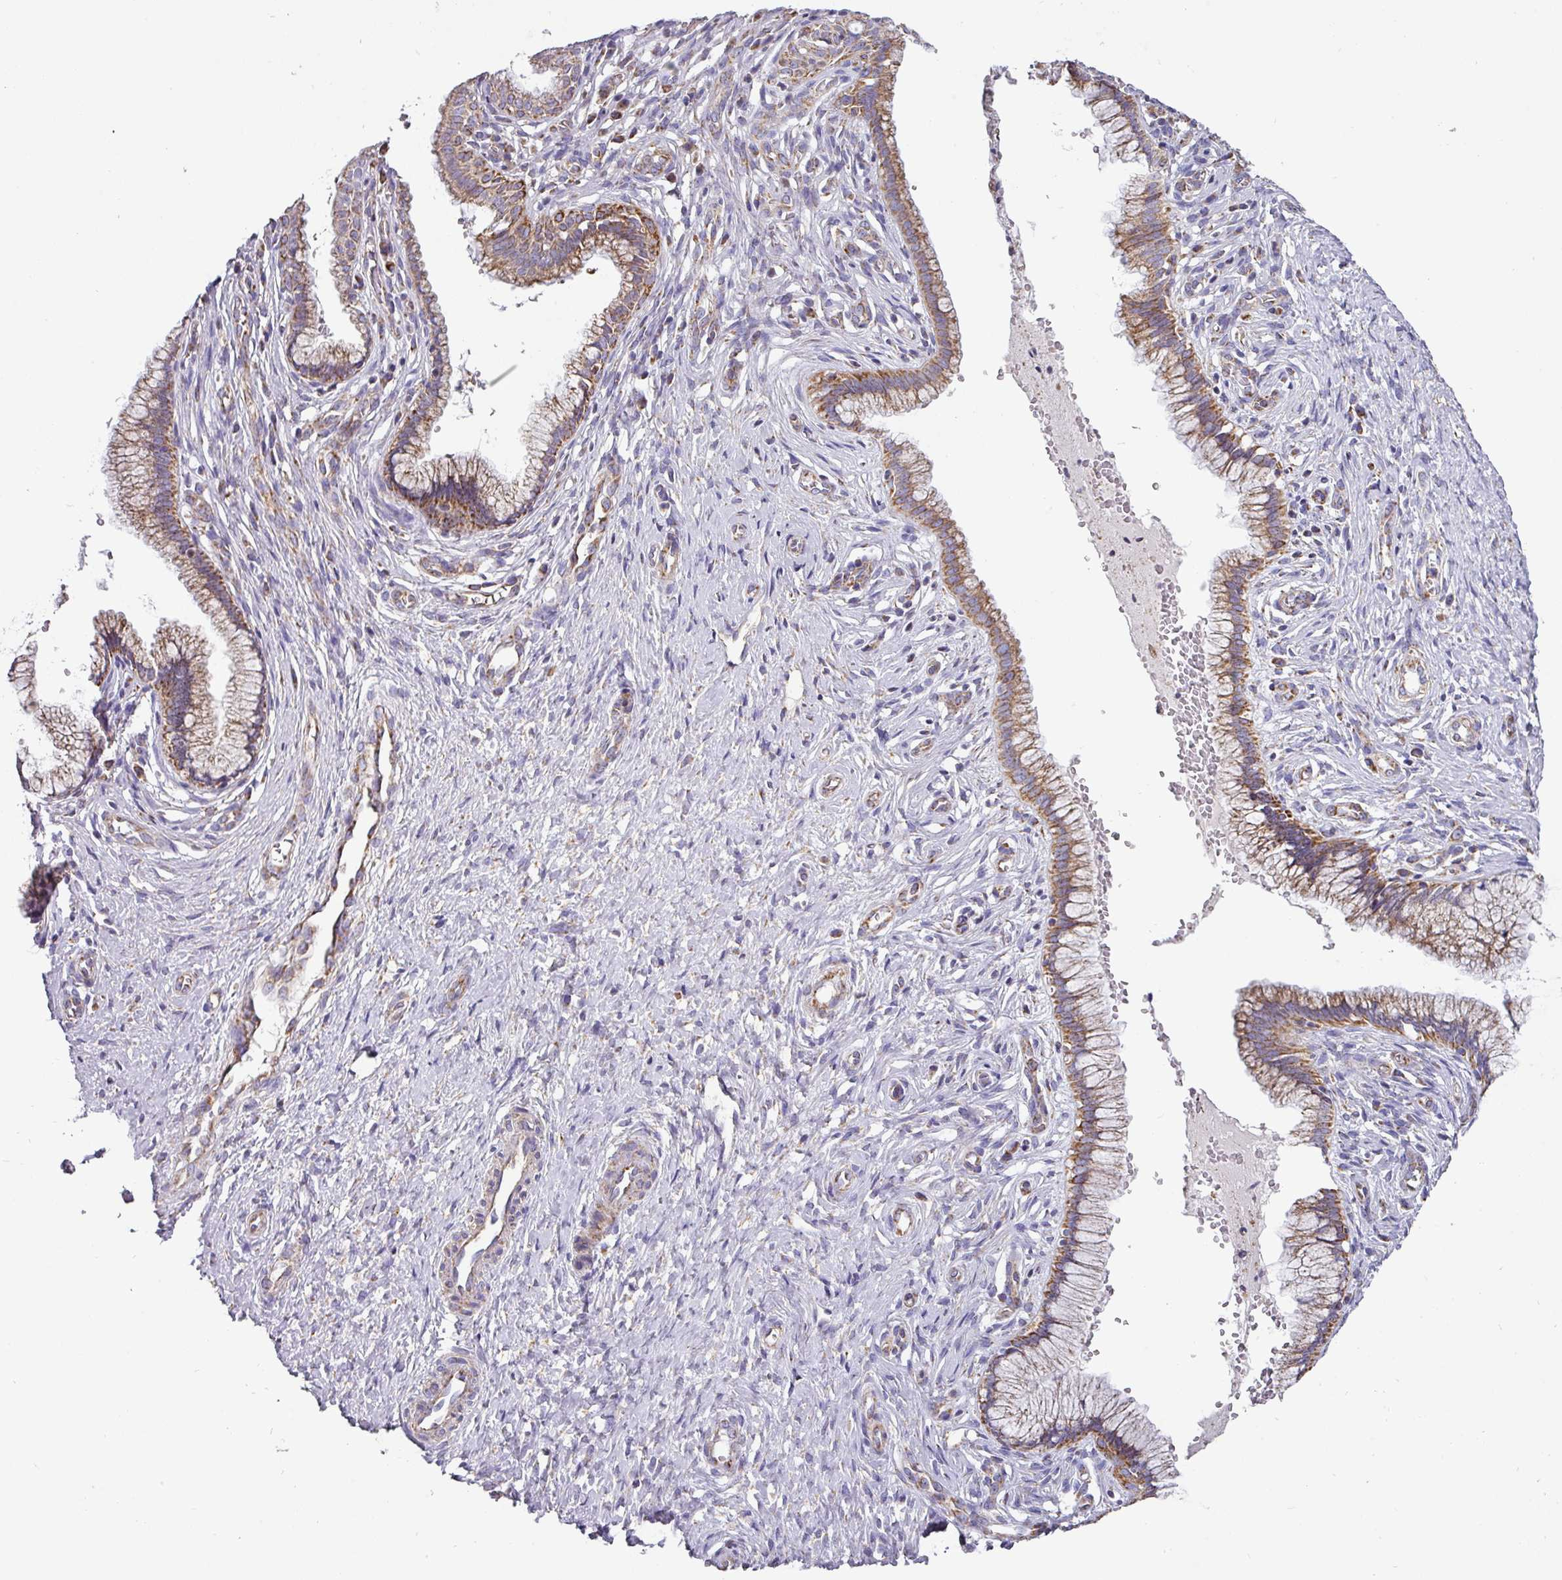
{"staining": {"intensity": "moderate", "quantity": ">75%", "location": "cytoplasmic/membranous"}, "tissue": "cervix", "cell_type": "Glandular cells", "image_type": "normal", "snomed": [{"axis": "morphology", "description": "Normal tissue, NOS"}, {"axis": "topography", "description": "Cervix"}], "caption": "Brown immunohistochemical staining in normal cervix shows moderate cytoplasmic/membranous expression in approximately >75% of glandular cells. Using DAB (3,3'-diaminobenzidine) (brown) and hematoxylin (blue) stains, captured at high magnification using brightfield microscopy.", "gene": "UQCRFS1", "patient": {"sex": "female", "age": 36}}